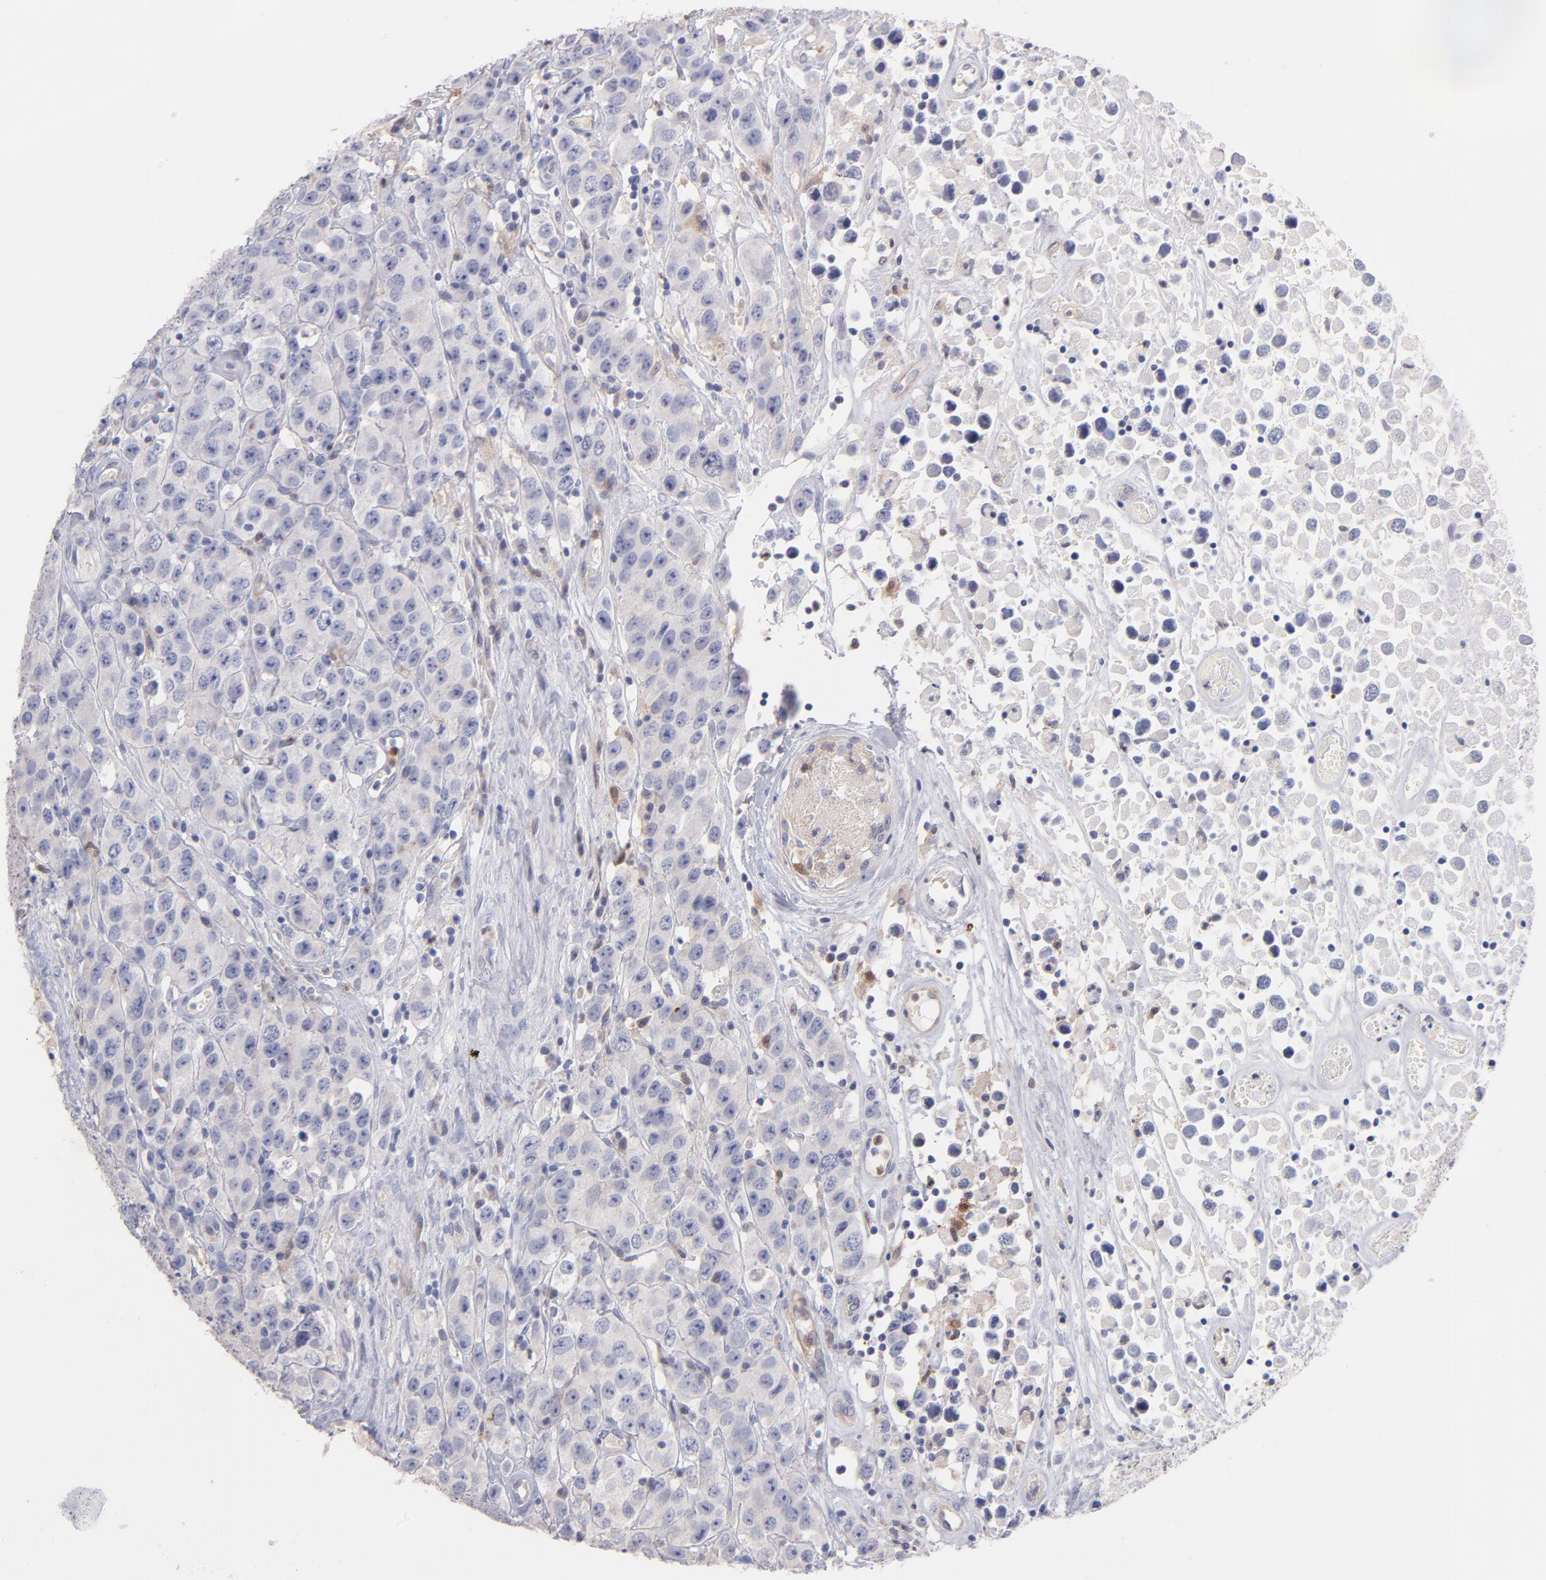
{"staining": {"intensity": "weak", "quantity": "<25%", "location": "cytoplasmic/membranous"}, "tissue": "testis cancer", "cell_type": "Tumor cells", "image_type": "cancer", "snomed": [{"axis": "morphology", "description": "Seminoma, NOS"}, {"axis": "topography", "description": "Testis"}], "caption": "Immunohistochemistry image of neoplastic tissue: testis seminoma stained with DAB shows no significant protein expression in tumor cells. Brightfield microscopy of immunohistochemistry (IHC) stained with DAB (3,3'-diaminobenzidine) (brown) and hematoxylin (blue), captured at high magnification.", "gene": "BID", "patient": {"sex": "male", "age": 52}}